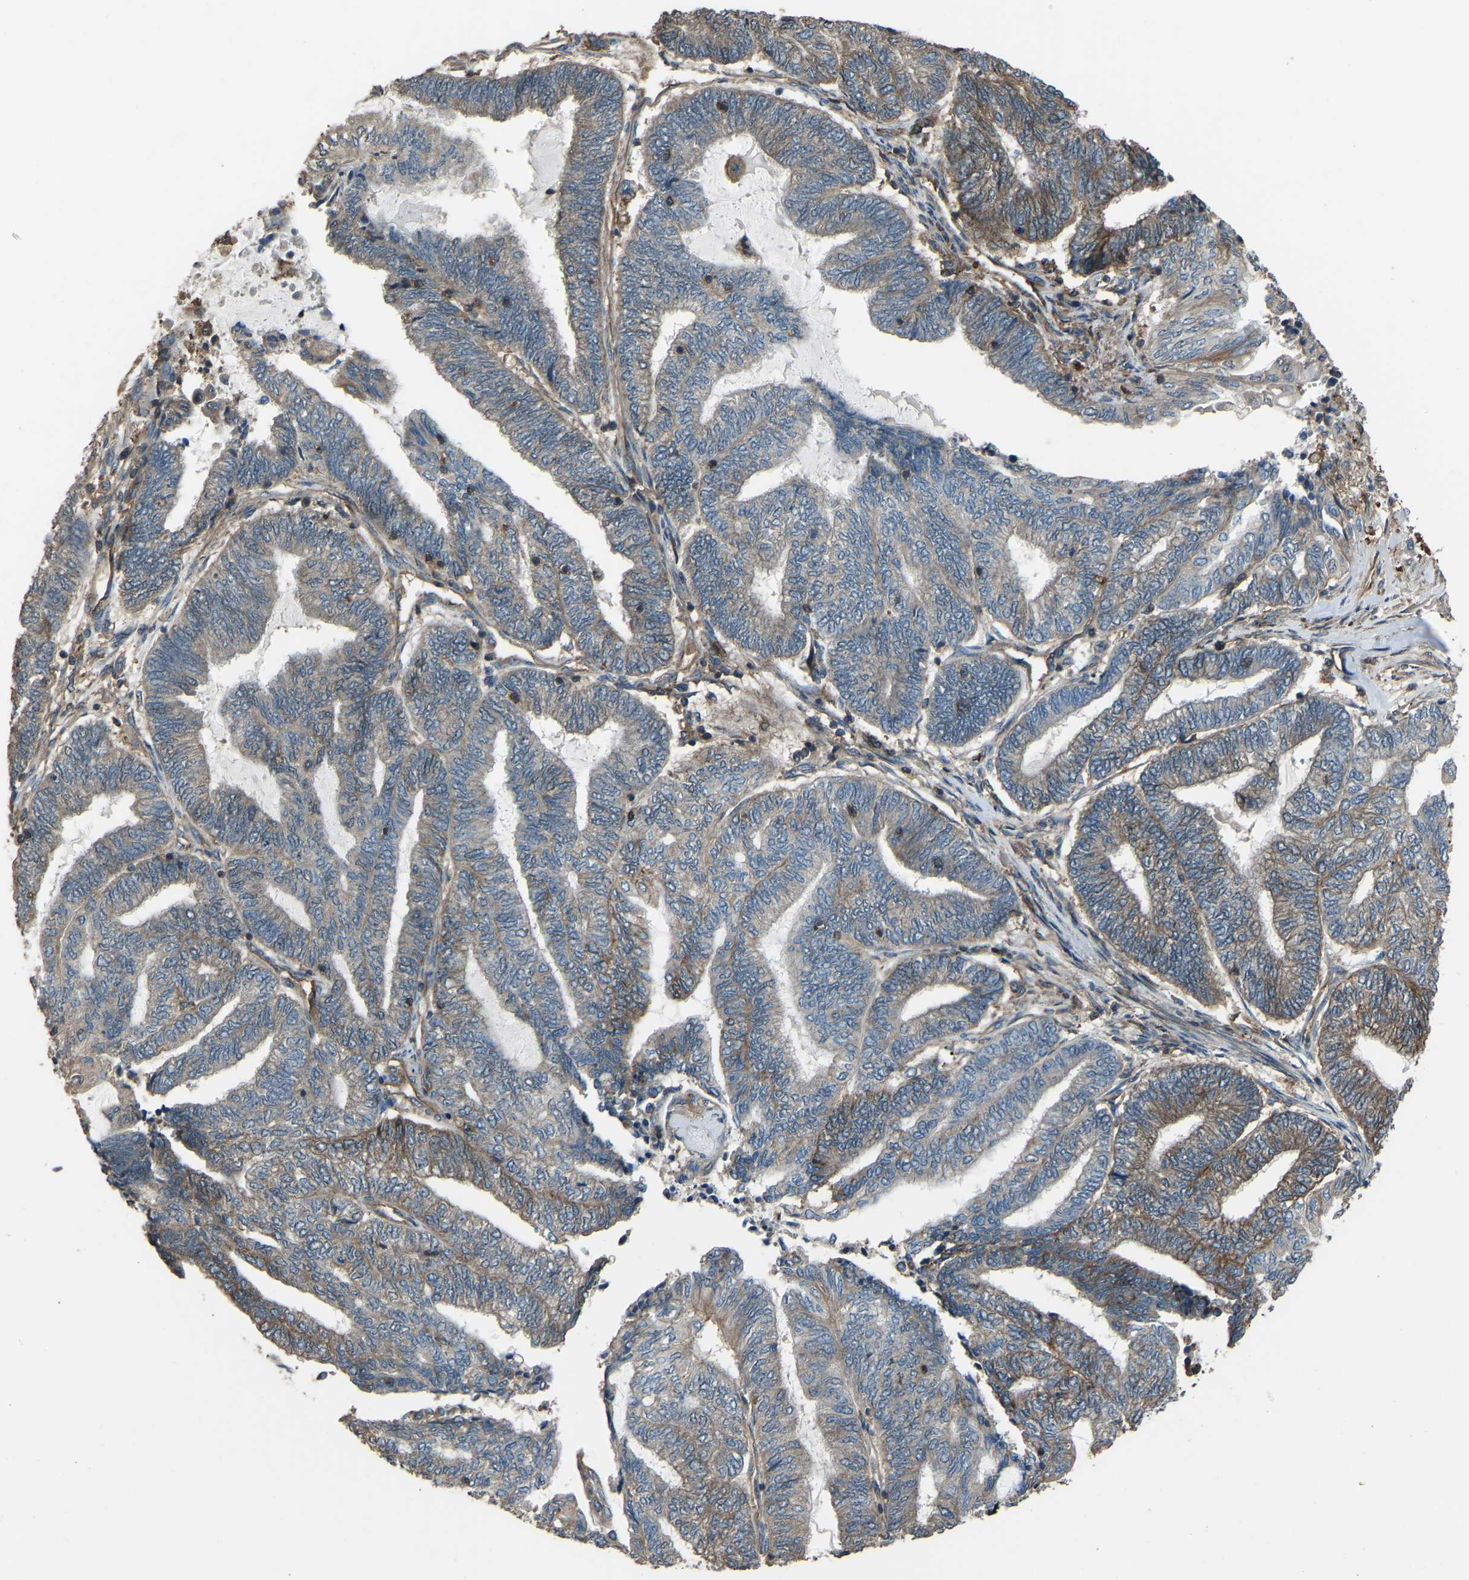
{"staining": {"intensity": "weak", "quantity": "25%-75%", "location": "cytoplasmic/membranous"}, "tissue": "endometrial cancer", "cell_type": "Tumor cells", "image_type": "cancer", "snomed": [{"axis": "morphology", "description": "Adenocarcinoma, NOS"}, {"axis": "topography", "description": "Uterus"}, {"axis": "topography", "description": "Endometrium"}], "caption": "Adenocarcinoma (endometrial) tissue demonstrates weak cytoplasmic/membranous expression in about 25%-75% of tumor cells, visualized by immunohistochemistry.", "gene": "SLC4A2", "patient": {"sex": "female", "age": 70}}